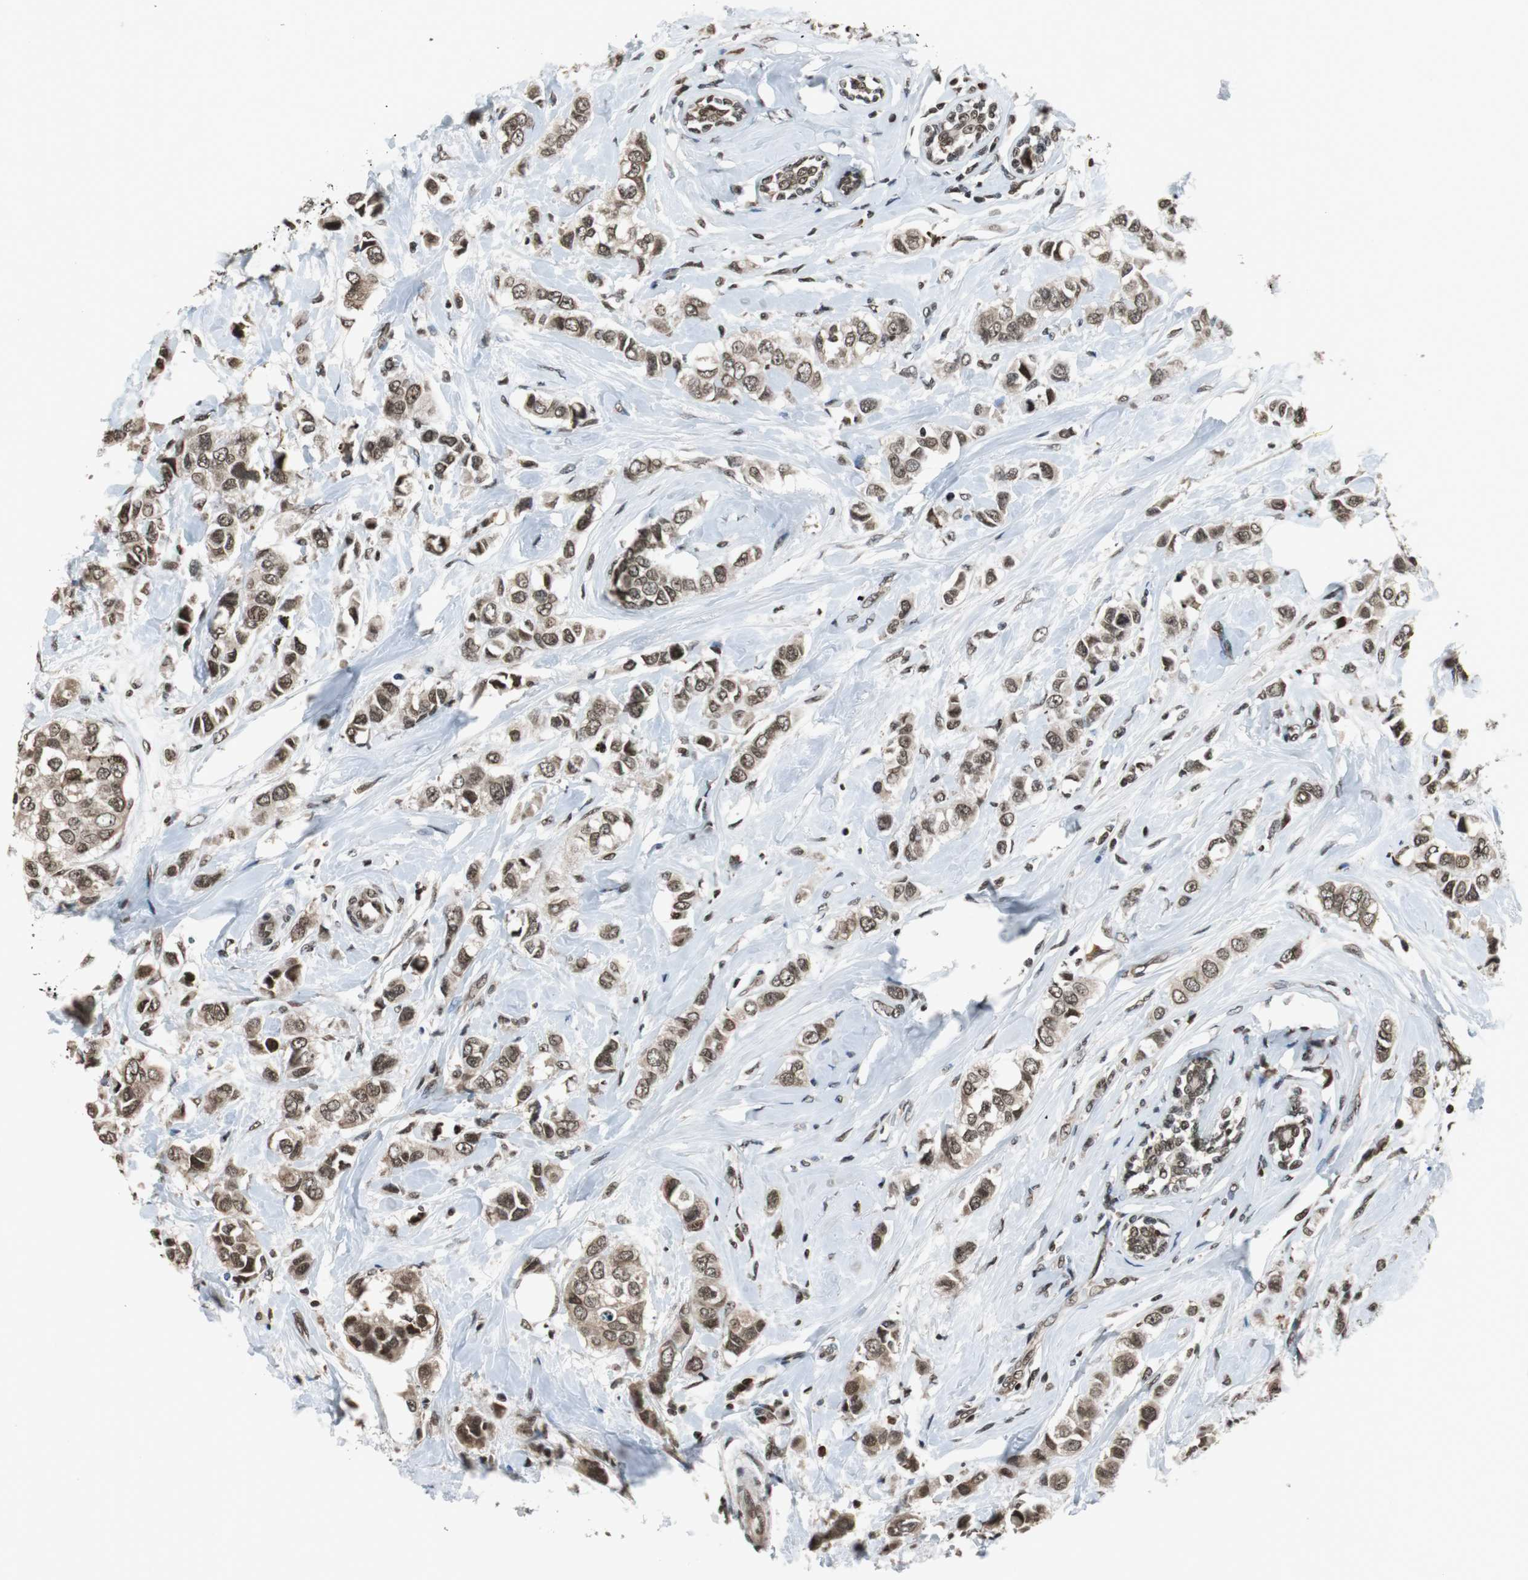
{"staining": {"intensity": "moderate", "quantity": ">75%", "location": "cytoplasmic/membranous,nuclear"}, "tissue": "breast cancer", "cell_type": "Tumor cells", "image_type": "cancer", "snomed": [{"axis": "morphology", "description": "Duct carcinoma"}, {"axis": "topography", "description": "Breast"}], "caption": "Protein expression analysis of human breast cancer reveals moderate cytoplasmic/membranous and nuclear staining in approximately >75% of tumor cells.", "gene": "REST", "patient": {"sex": "female", "age": 50}}